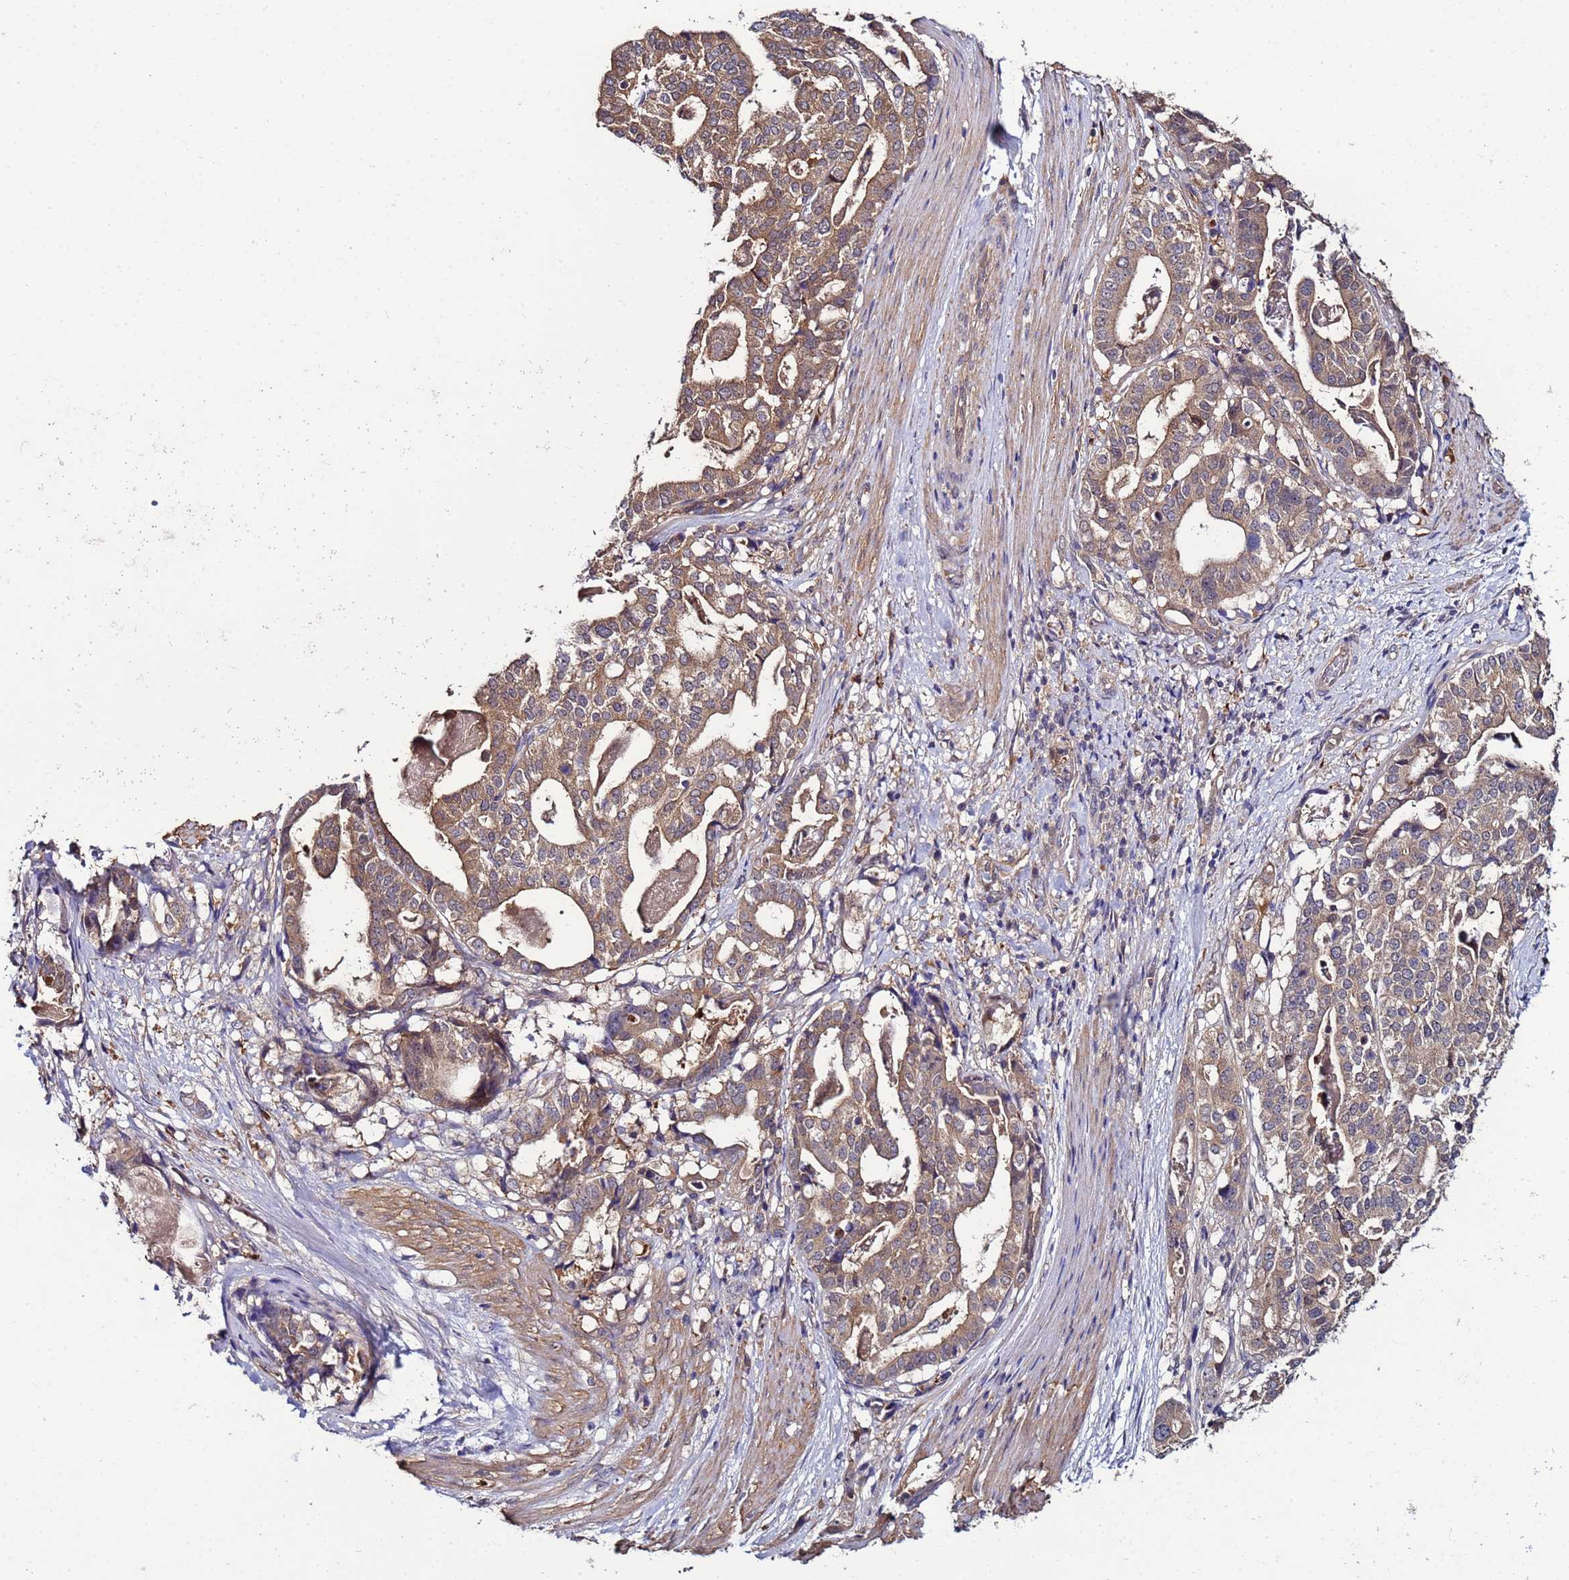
{"staining": {"intensity": "moderate", "quantity": ">75%", "location": "cytoplasmic/membranous"}, "tissue": "stomach cancer", "cell_type": "Tumor cells", "image_type": "cancer", "snomed": [{"axis": "morphology", "description": "Adenocarcinoma, NOS"}, {"axis": "topography", "description": "Stomach"}], "caption": "This micrograph demonstrates immunohistochemistry staining of adenocarcinoma (stomach), with medium moderate cytoplasmic/membranous expression in approximately >75% of tumor cells.", "gene": "NAXE", "patient": {"sex": "male", "age": 48}}